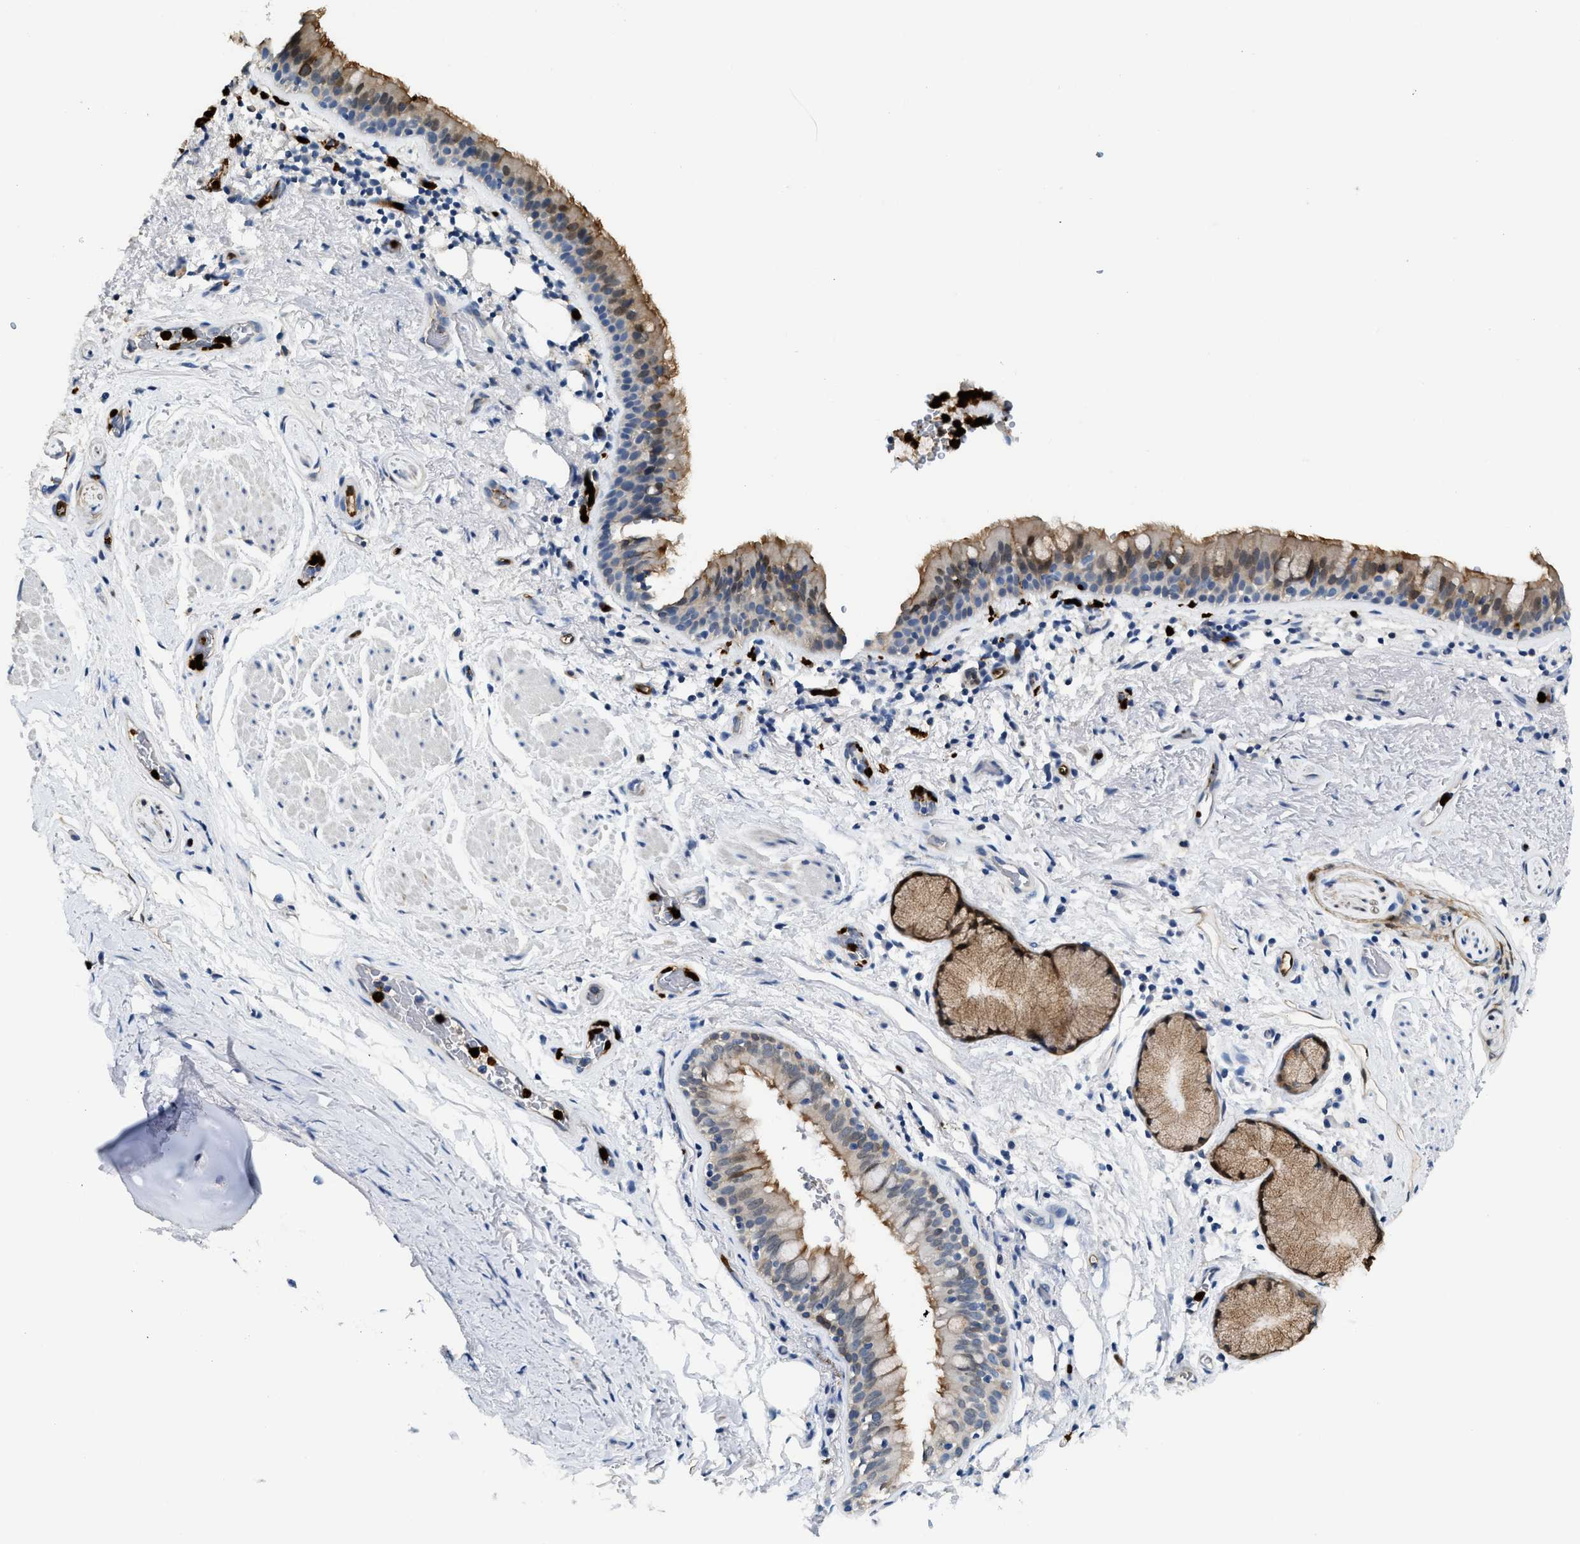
{"staining": {"intensity": "moderate", "quantity": ">75%", "location": "cytoplasmic/membranous,nuclear"}, "tissue": "bronchus", "cell_type": "Respiratory epithelial cells", "image_type": "normal", "snomed": [{"axis": "morphology", "description": "Normal tissue, NOS"}, {"axis": "morphology", "description": "Inflammation, NOS"}, {"axis": "topography", "description": "Cartilage tissue"}, {"axis": "topography", "description": "Bronchus"}], "caption": "Moderate cytoplasmic/membranous,nuclear expression for a protein is present in about >75% of respiratory epithelial cells of unremarkable bronchus using immunohistochemistry.", "gene": "ANXA3", "patient": {"sex": "male", "age": 77}}